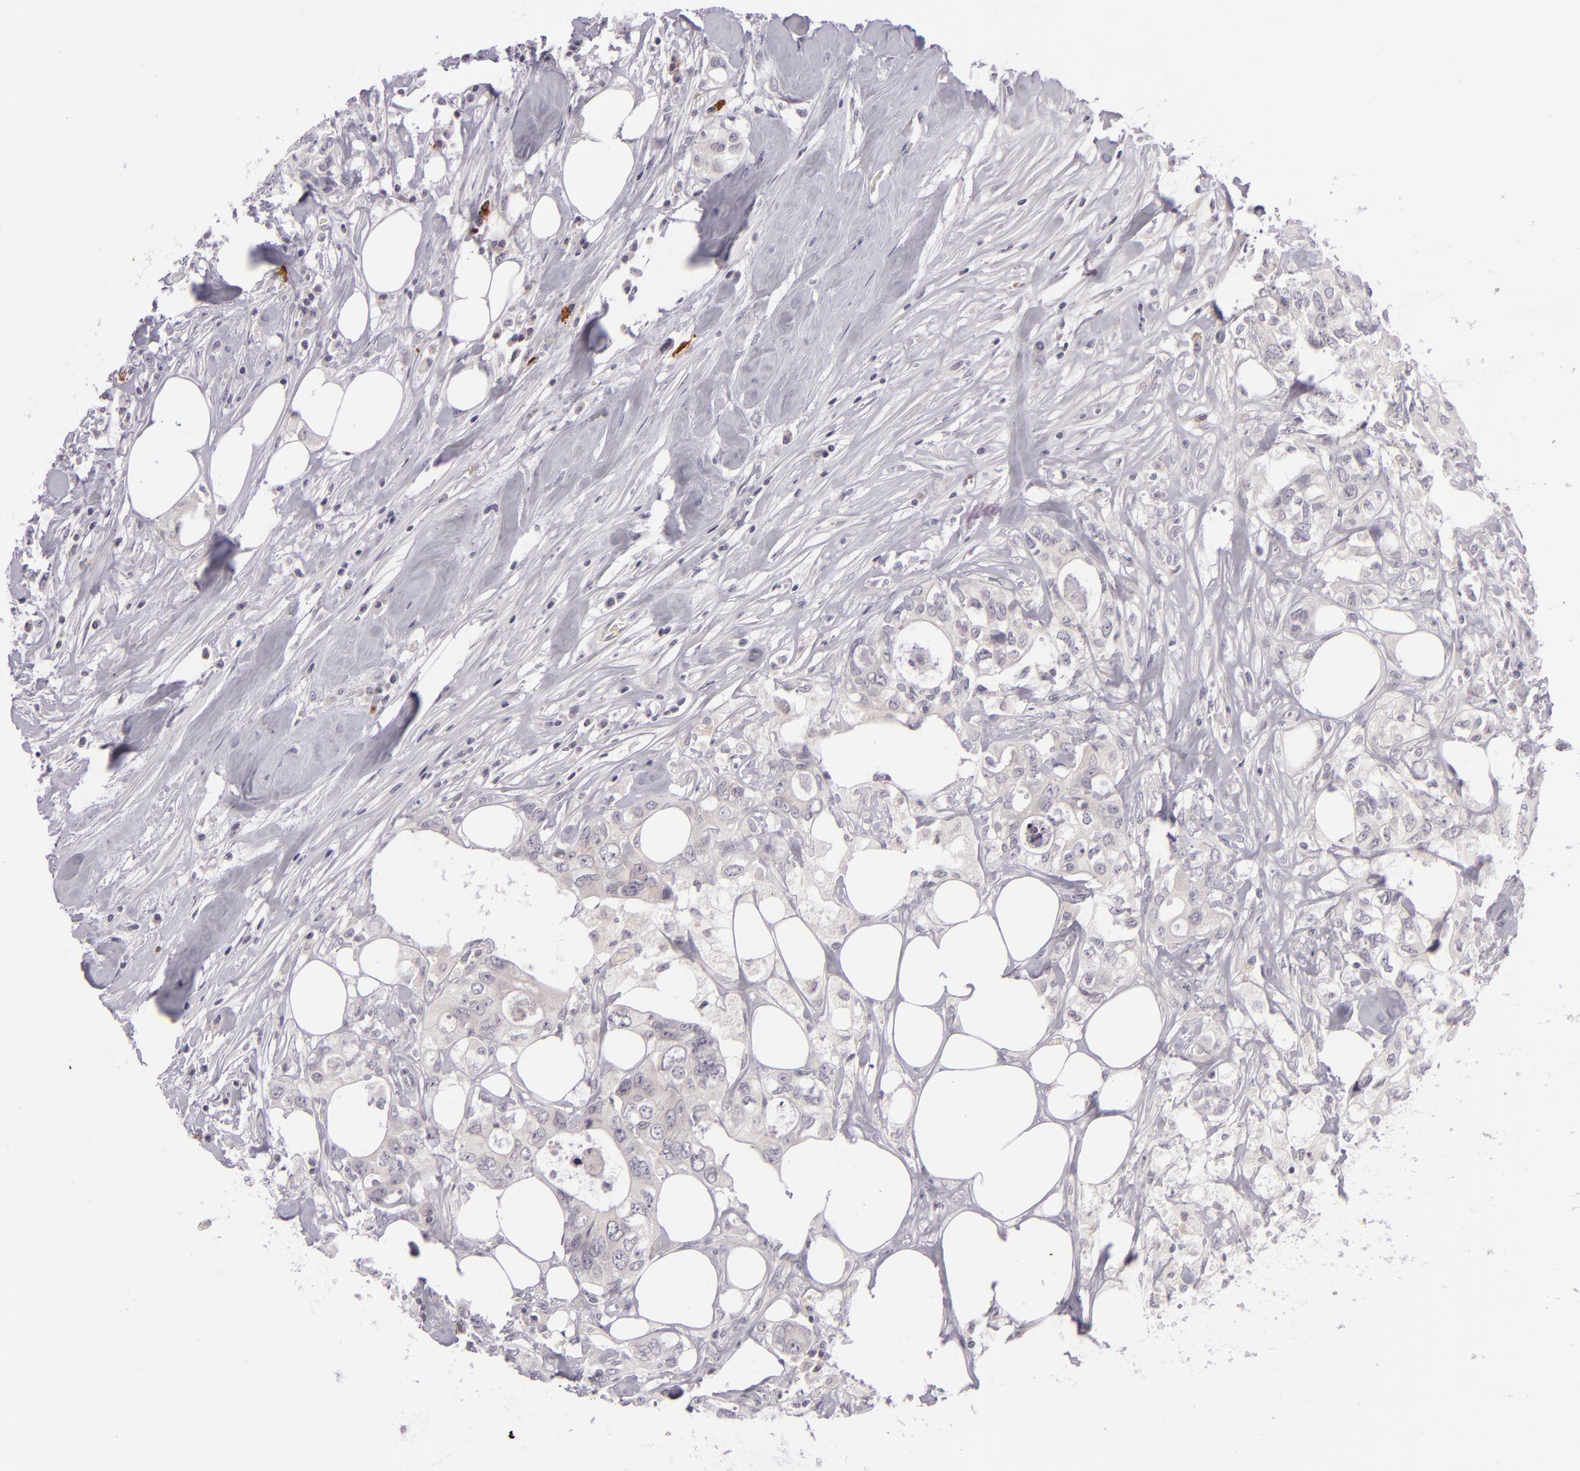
{"staining": {"intensity": "negative", "quantity": "none", "location": "none"}, "tissue": "colorectal cancer", "cell_type": "Tumor cells", "image_type": "cancer", "snomed": [{"axis": "morphology", "description": "Adenocarcinoma, NOS"}, {"axis": "topography", "description": "Rectum"}], "caption": "IHC histopathology image of neoplastic tissue: colorectal cancer (adenocarcinoma) stained with DAB reveals no significant protein positivity in tumor cells.", "gene": "DAG1", "patient": {"sex": "female", "age": 57}}